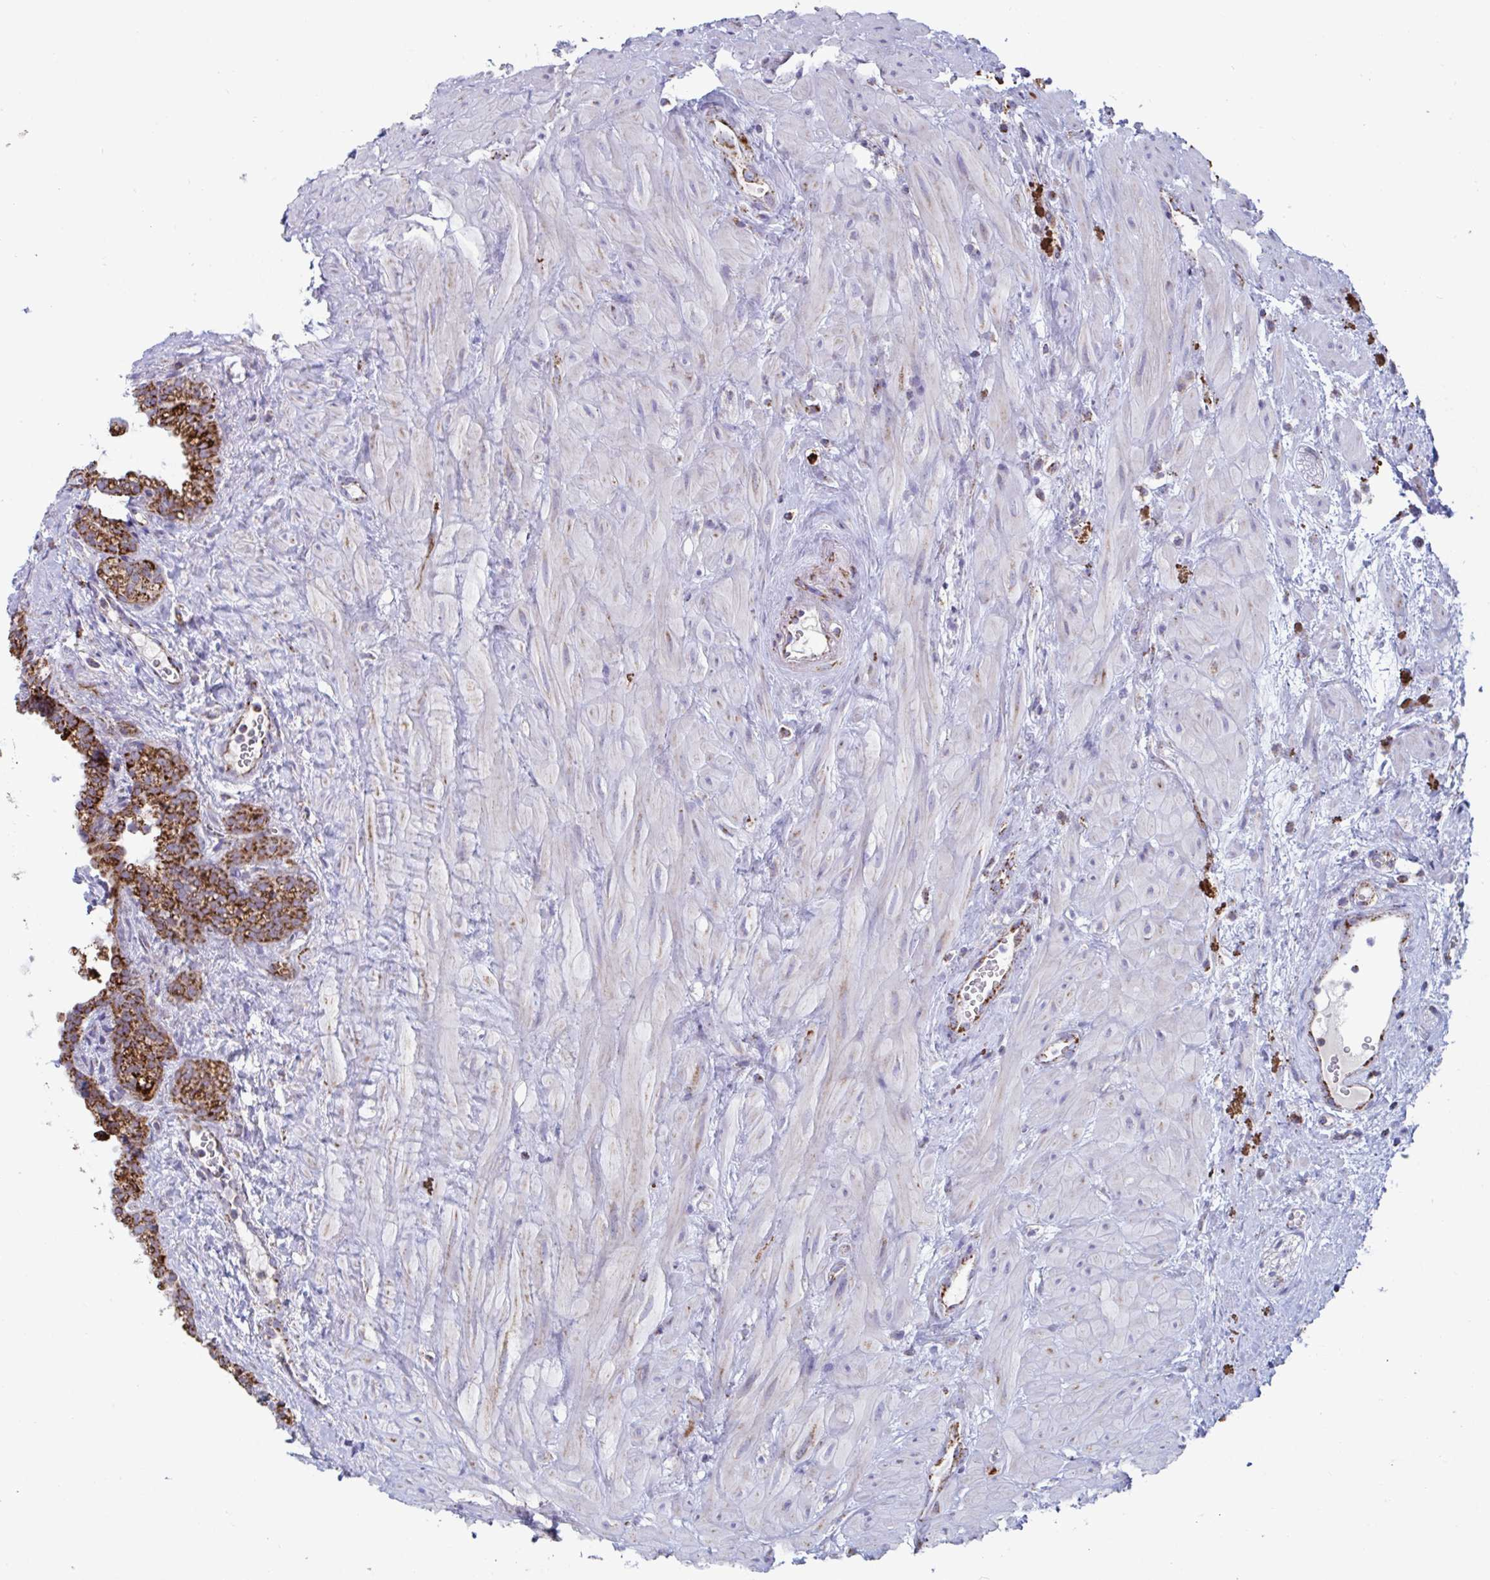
{"staining": {"intensity": "strong", "quantity": ">75%", "location": "cytoplasmic/membranous"}, "tissue": "seminal vesicle", "cell_type": "Glandular cells", "image_type": "normal", "snomed": [{"axis": "morphology", "description": "Normal tissue, NOS"}, {"axis": "topography", "description": "Seminal veicle"}], "caption": "Protein staining by immunohistochemistry displays strong cytoplasmic/membranous staining in about >75% of glandular cells in normal seminal vesicle. Immunohistochemistry stains the protein in brown and the nuclei are stained blue.", "gene": "BCAT2", "patient": {"sex": "male", "age": 76}}